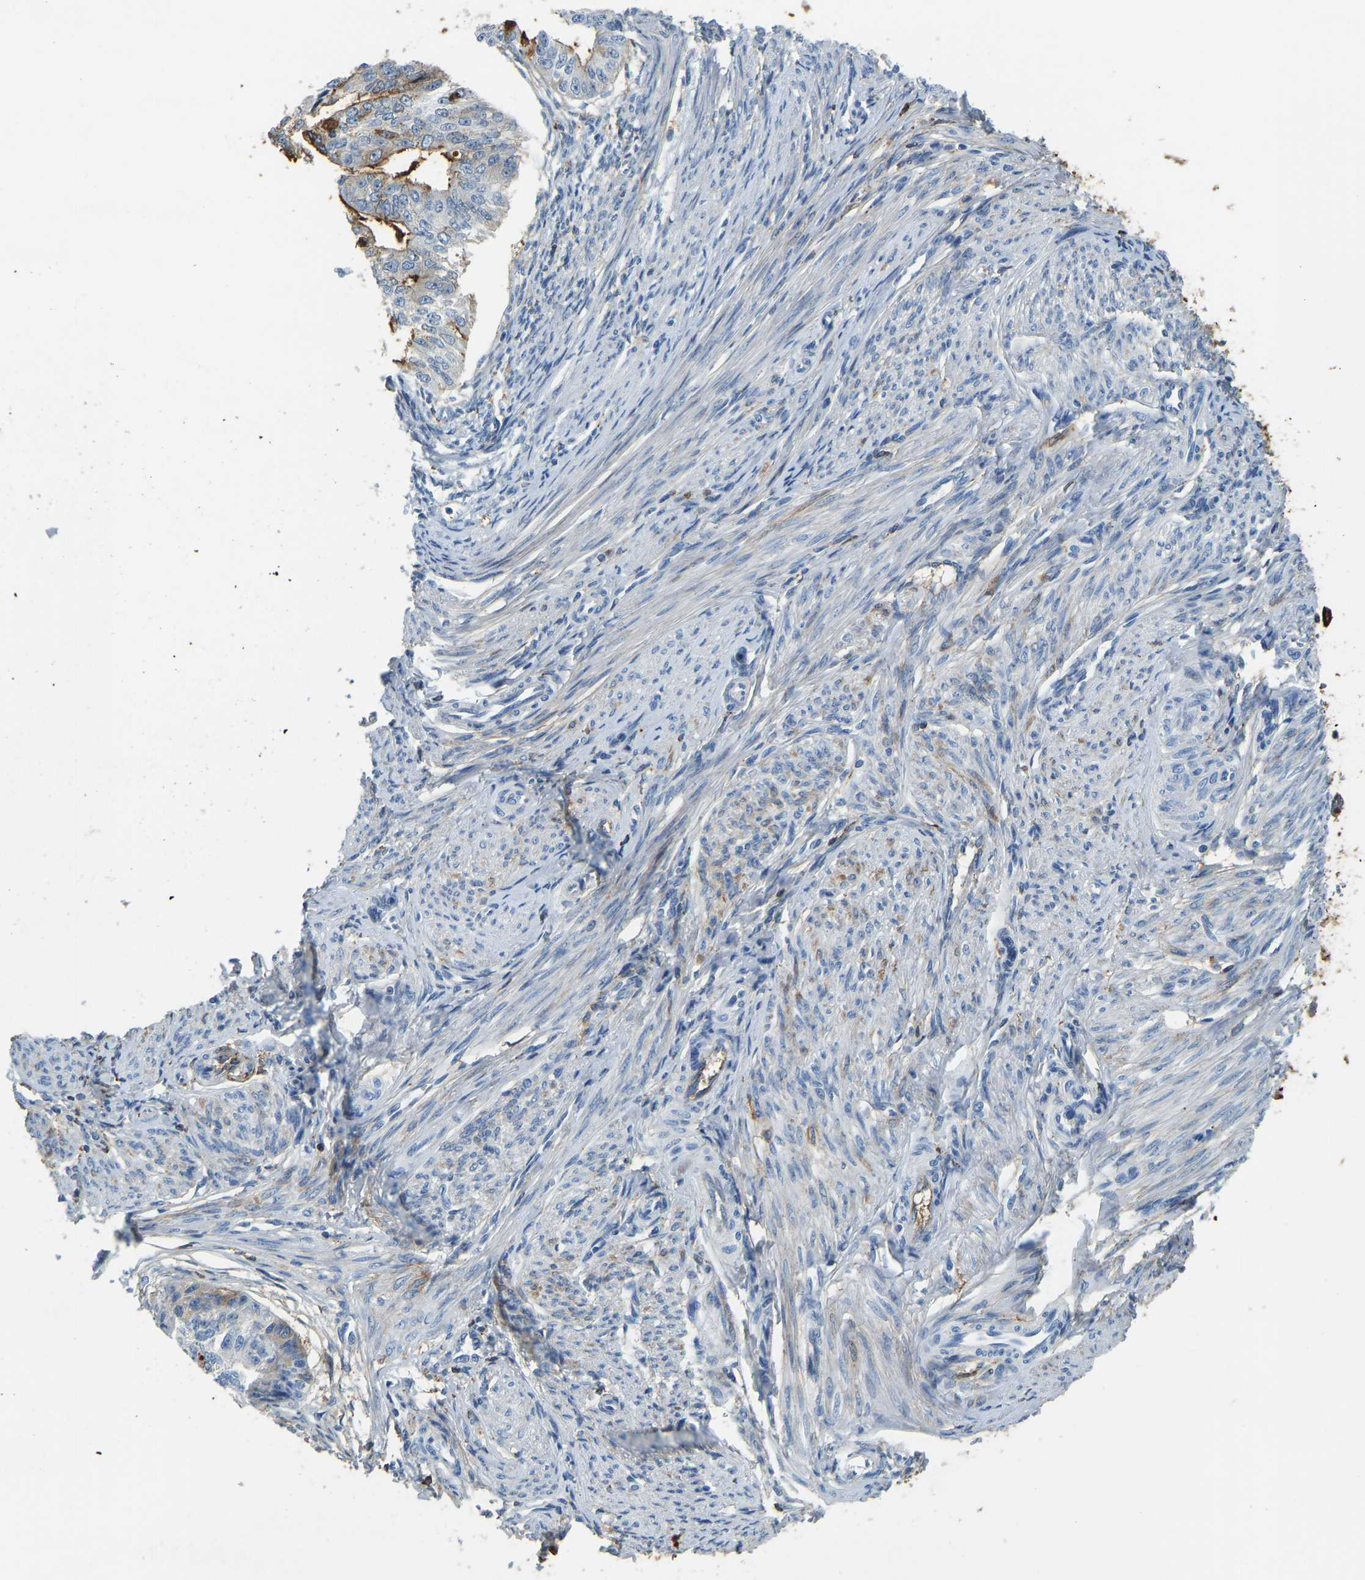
{"staining": {"intensity": "negative", "quantity": "none", "location": "none"}, "tissue": "endometrial cancer", "cell_type": "Tumor cells", "image_type": "cancer", "snomed": [{"axis": "morphology", "description": "Adenocarcinoma, NOS"}, {"axis": "topography", "description": "Endometrium"}], "caption": "DAB (3,3'-diaminobenzidine) immunohistochemical staining of human adenocarcinoma (endometrial) shows no significant staining in tumor cells.", "gene": "THBS4", "patient": {"sex": "female", "age": 32}}